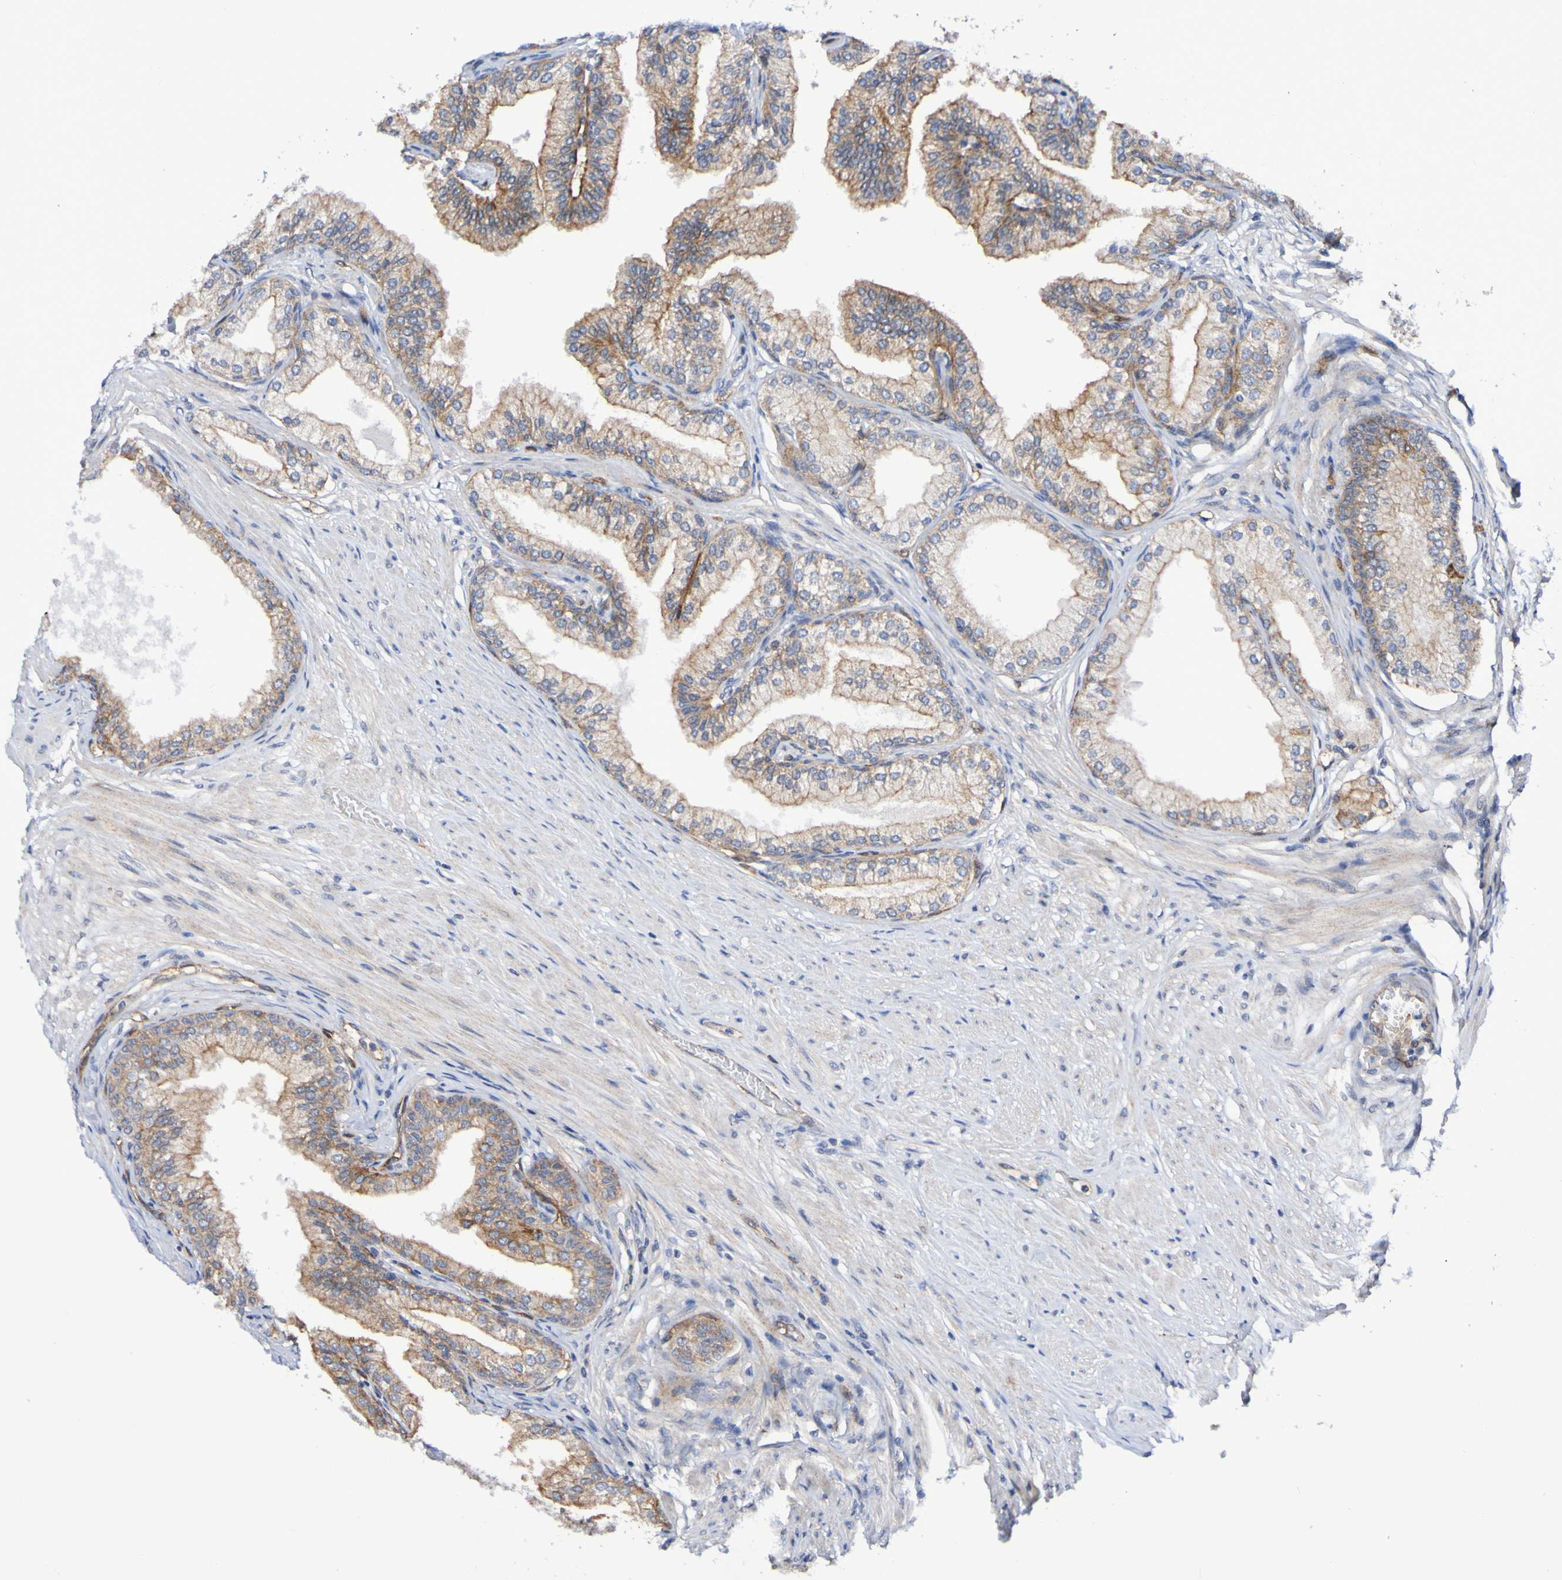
{"staining": {"intensity": "moderate", "quantity": ">75%", "location": "cytoplasmic/membranous"}, "tissue": "prostate", "cell_type": "Glandular cells", "image_type": "normal", "snomed": [{"axis": "morphology", "description": "Normal tissue, NOS"}, {"axis": "morphology", "description": "Urothelial carcinoma, Low grade"}, {"axis": "topography", "description": "Urinary bladder"}, {"axis": "topography", "description": "Prostate"}], "caption": "Immunohistochemistry (IHC) photomicrograph of normal prostate: human prostate stained using immunohistochemistry (IHC) exhibits medium levels of moderate protein expression localized specifically in the cytoplasmic/membranous of glandular cells, appearing as a cytoplasmic/membranous brown color.", "gene": "GJB1", "patient": {"sex": "male", "age": 60}}